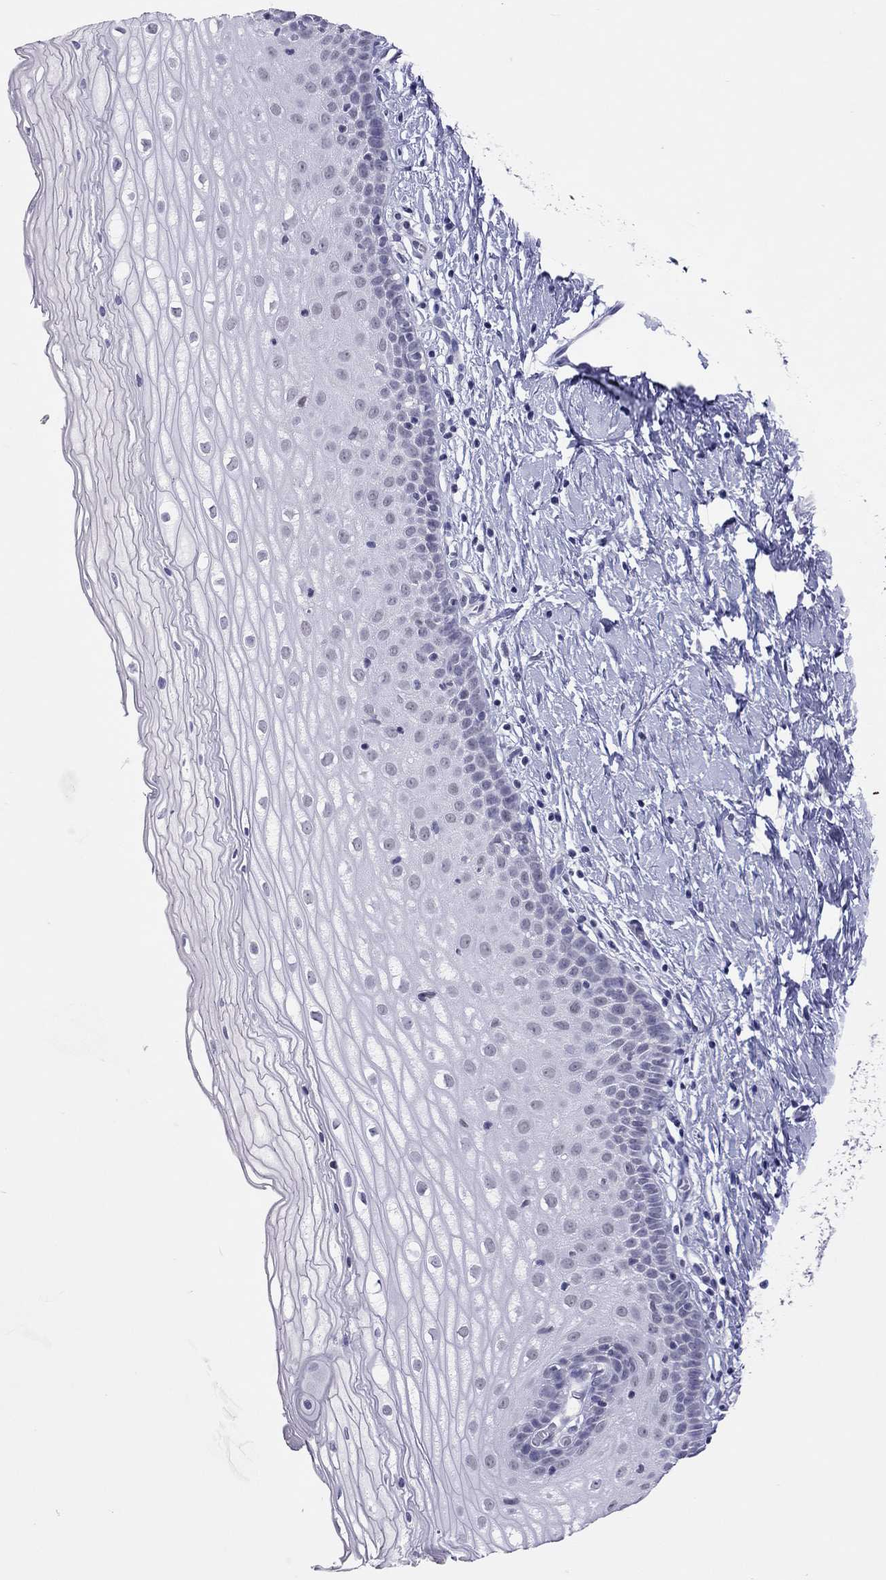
{"staining": {"intensity": "negative", "quantity": "none", "location": "none"}, "tissue": "cervix", "cell_type": "Glandular cells", "image_type": "normal", "snomed": [{"axis": "morphology", "description": "Normal tissue, NOS"}, {"axis": "topography", "description": "Cervix"}], "caption": "Photomicrograph shows no protein staining in glandular cells of normal cervix. (DAB (3,3'-diaminobenzidine) IHC with hematoxylin counter stain).", "gene": "JHY", "patient": {"sex": "female", "age": 37}}